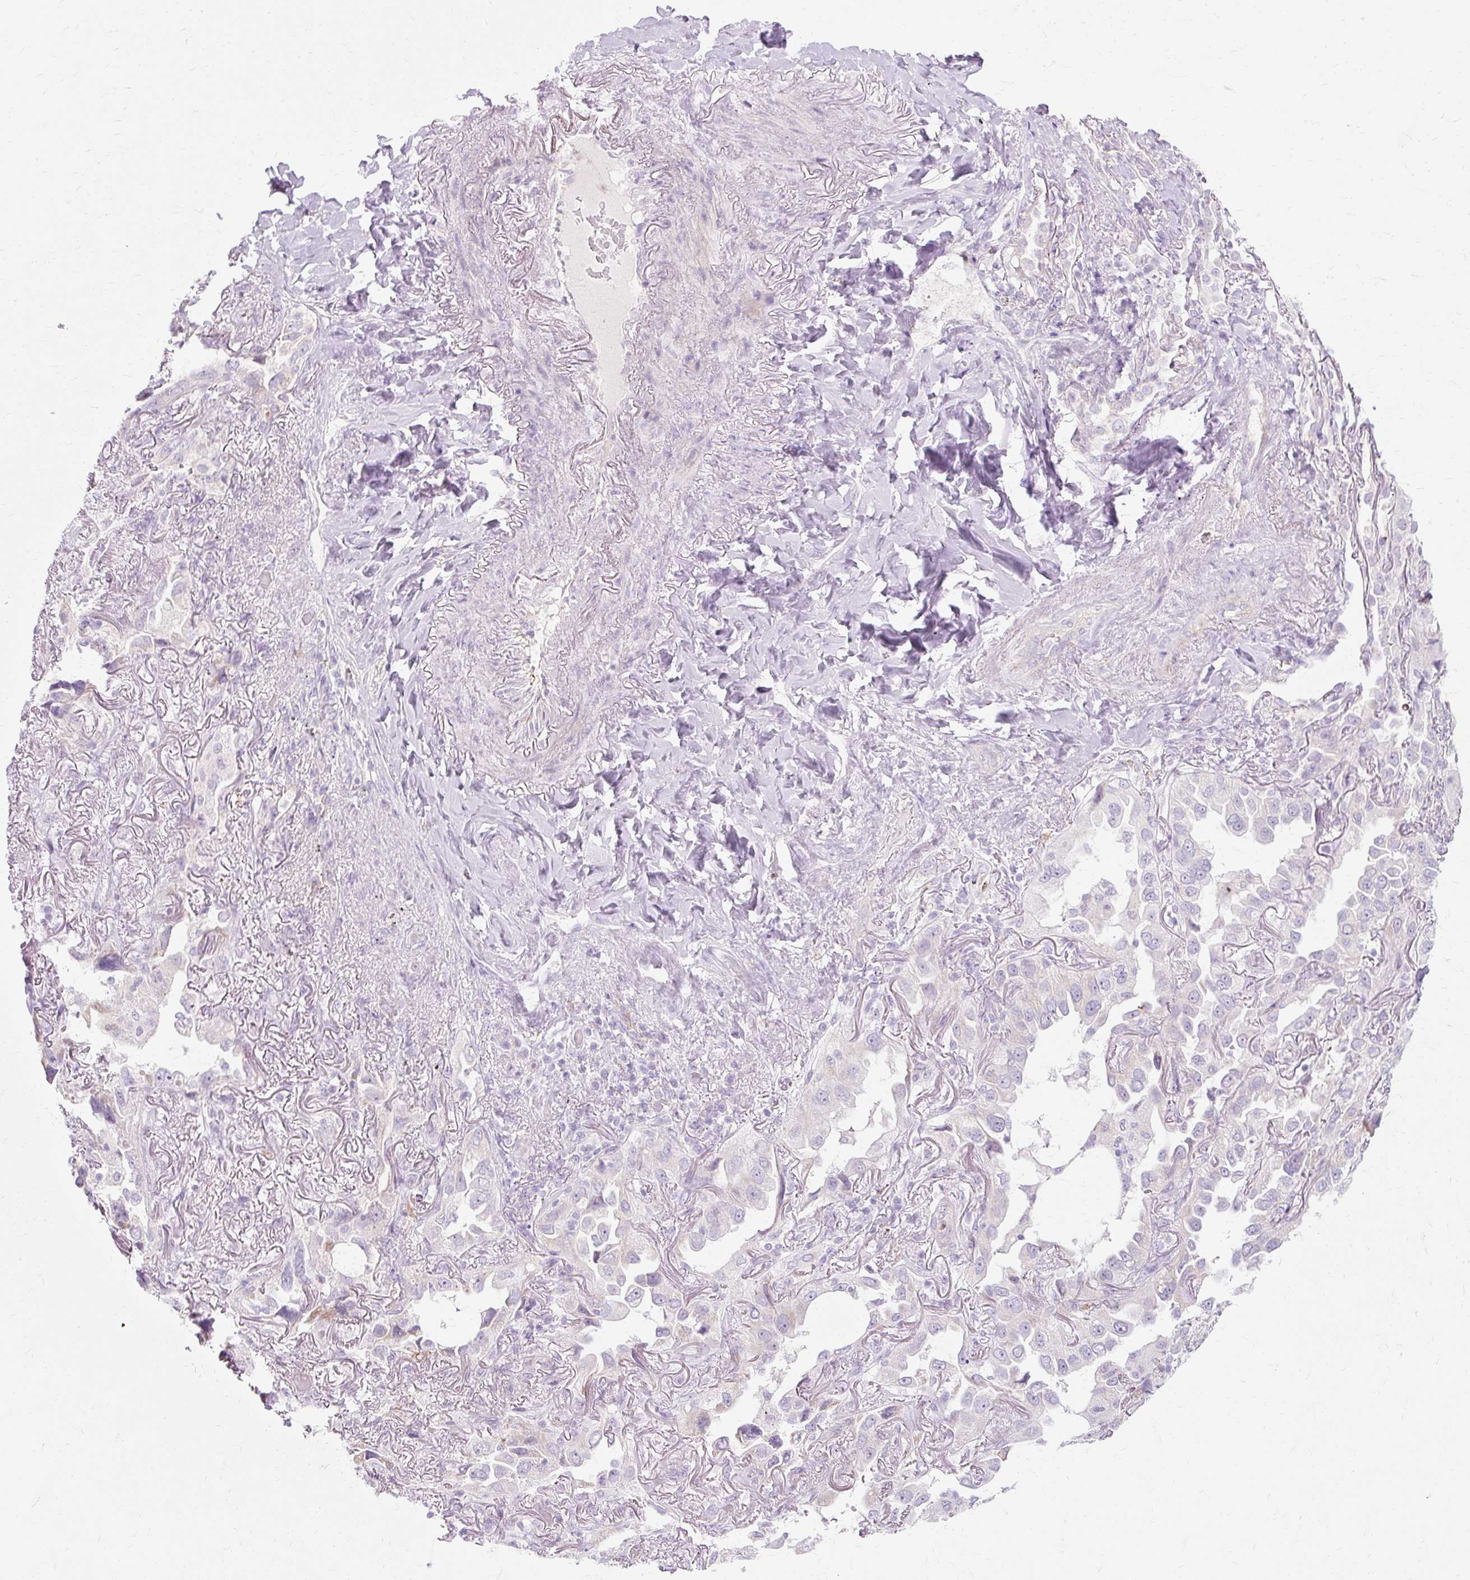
{"staining": {"intensity": "weak", "quantity": "<25%", "location": "cytoplasmic/membranous"}, "tissue": "lung cancer", "cell_type": "Tumor cells", "image_type": "cancer", "snomed": [{"axis": "morphology", "description": "Adenocarcinoma, NOS"}, {"axis": "topography", "description": "Lung"}], "caption": "Immunohistochemistry photomicrograph of lung cancer stained for a protein (brown), which reveals no expression in tumor cells.", "gene": "HSD11B1", "patient": {"sex": "female", "age": 69}}